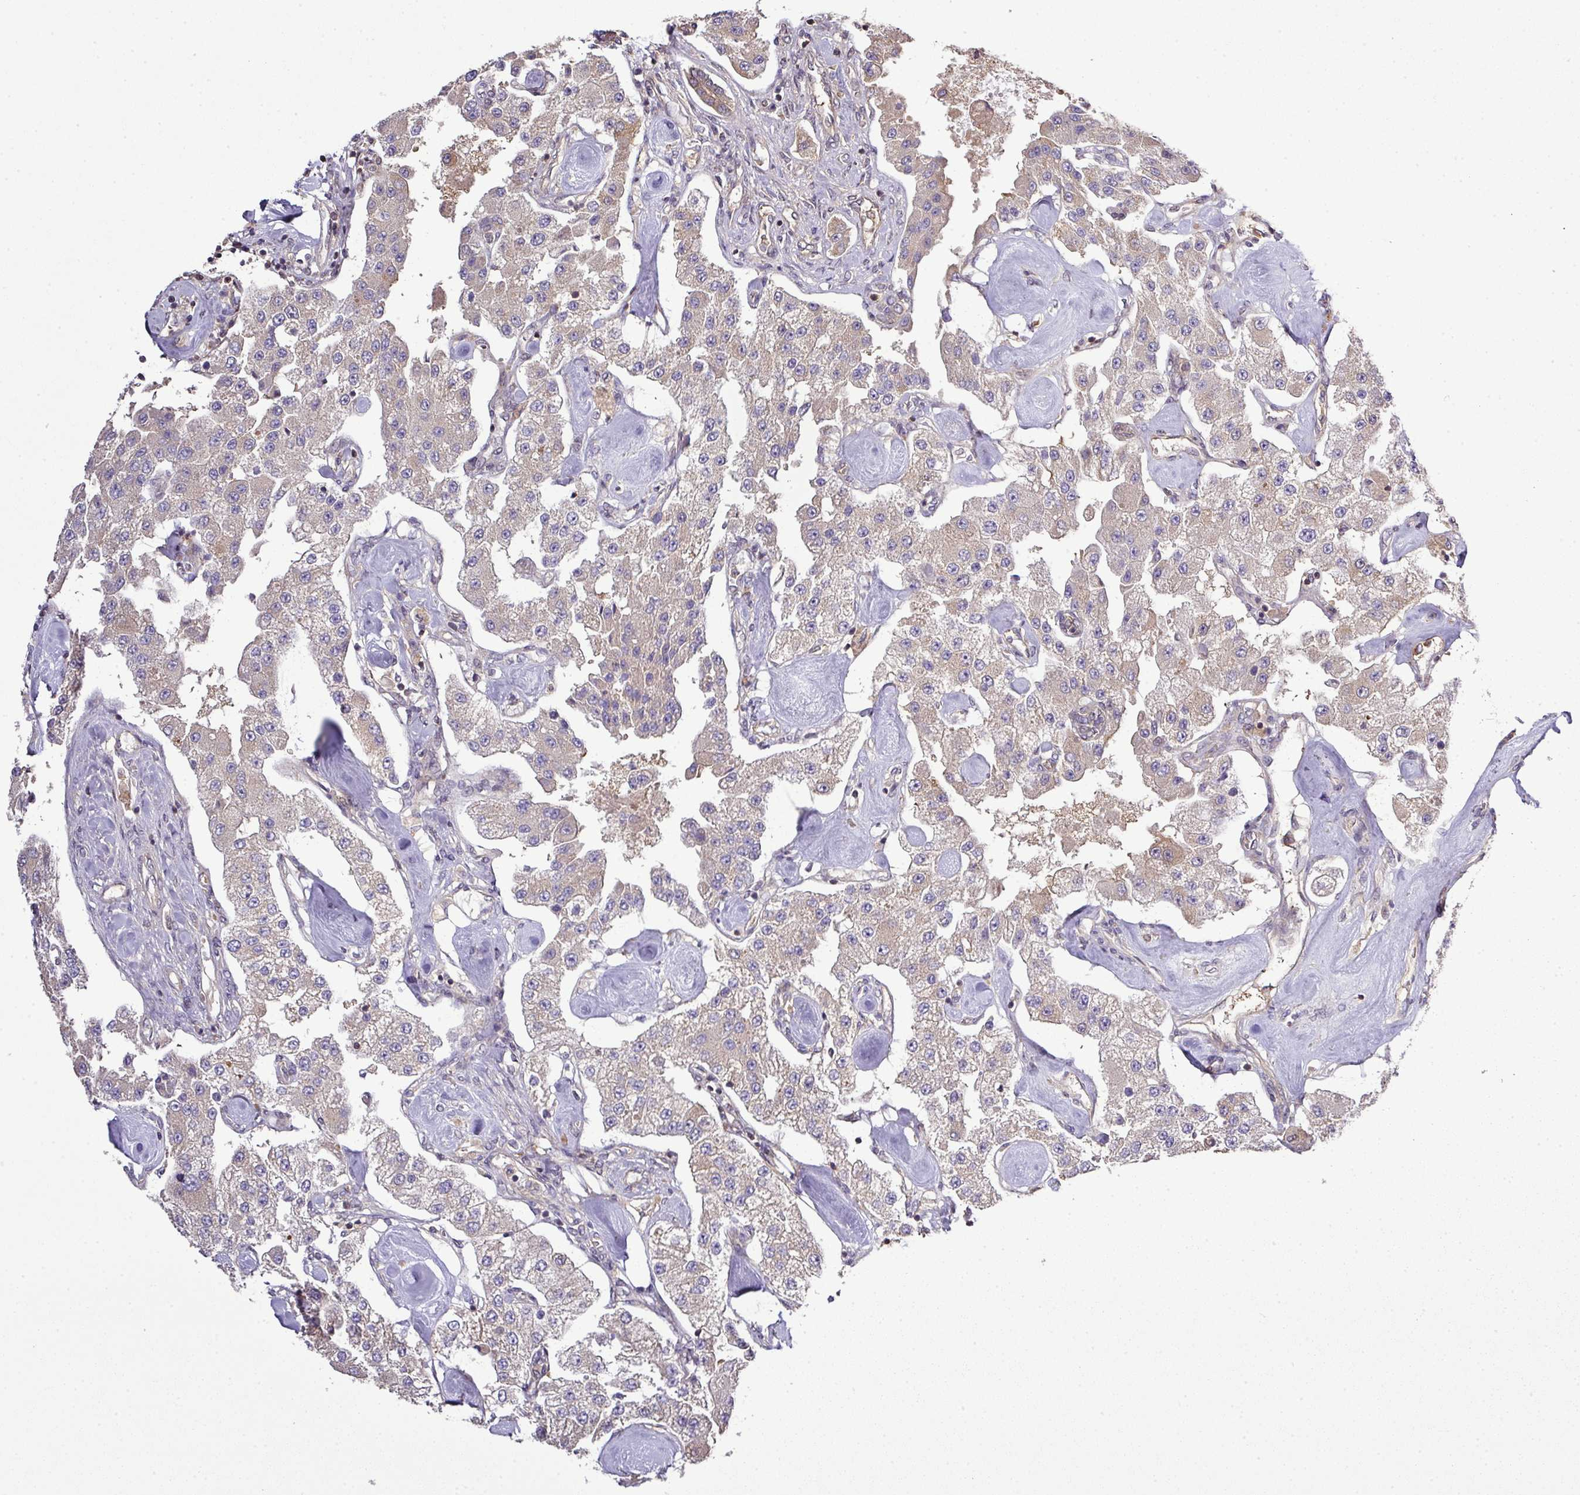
{"staining": {"intensity": "weak", "quantity": "<25%", "location": "cytoplasmic/membranous"}, "tissue": "carcinoid", "cell_type": "Tumor cells", "image_type": "cancer", "snomed": [{"axis": "morphology", "description": "Carcinoid, malignant, NOS"}, {"axis": "topography", "description": "Pancreas"}], "caption": "IHC of human carcinoid (malignant) demonstrates no staining in tumor cells. (DAB immunohistochemistry (IHC), high magnification).", "gene": "TMEM107", "patient": {"sex": "male", "age": 41}}